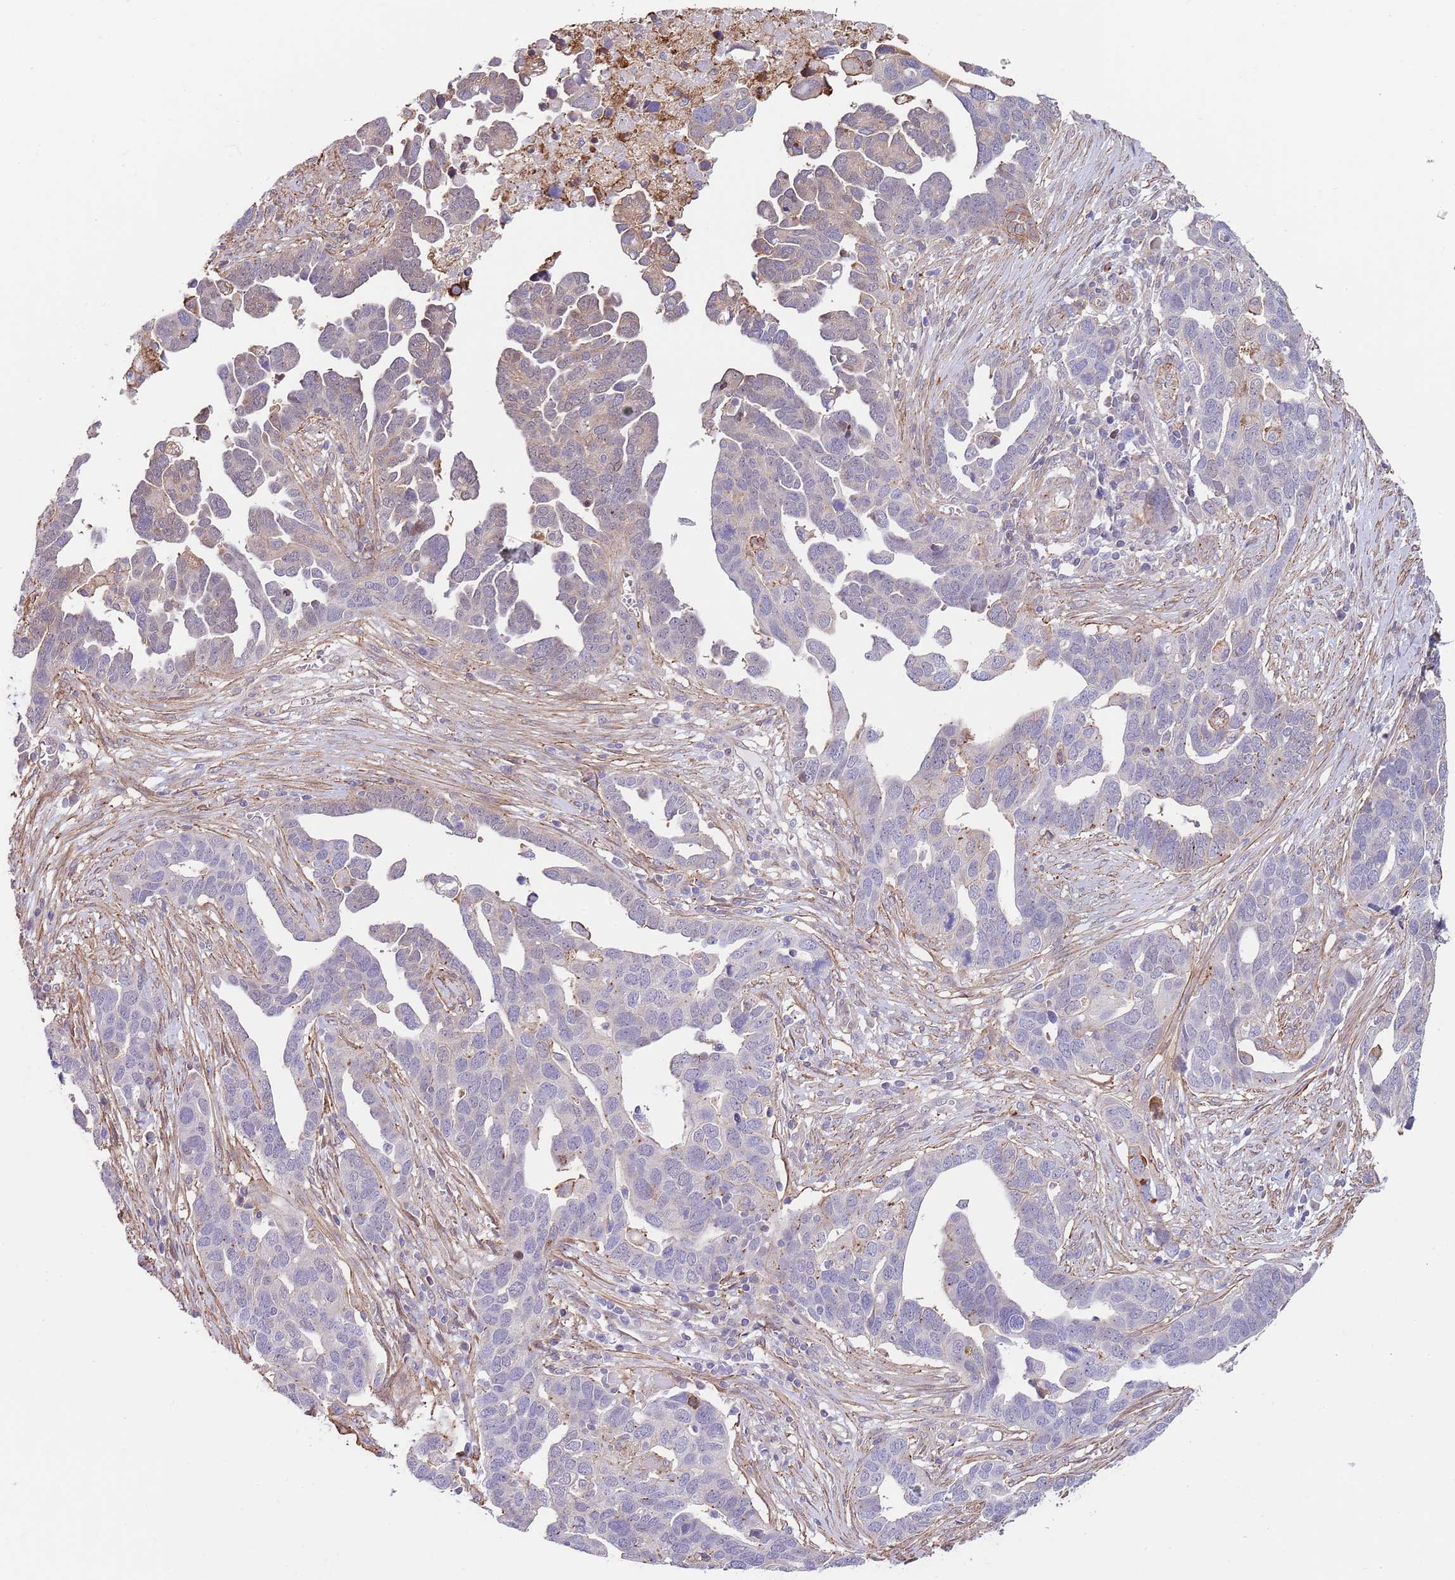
{"staining": {"intensity": "weak", "quantity": "<25%", "location": "cytoplasmic/membranous"}, "tissue": "ovarian cancer", "cell_type": "Tumor cells", "image_type": "cancer", "snomed": [{"axis": "morphology", "description": "Cystadenocarcinoma, serous, NOS"}, {"axis": "topography", "description": "Ovary"}], "caption": "The photomicrograph demonstrates no significant positivity in tumor cells of serous cystadenocarcinoma (ovarian). (DAB immunohistochemistry (IHC) with hematoxylin counter stain).", "gene": "BPNT1", "patient": {"sex": "female", "age": 54}}